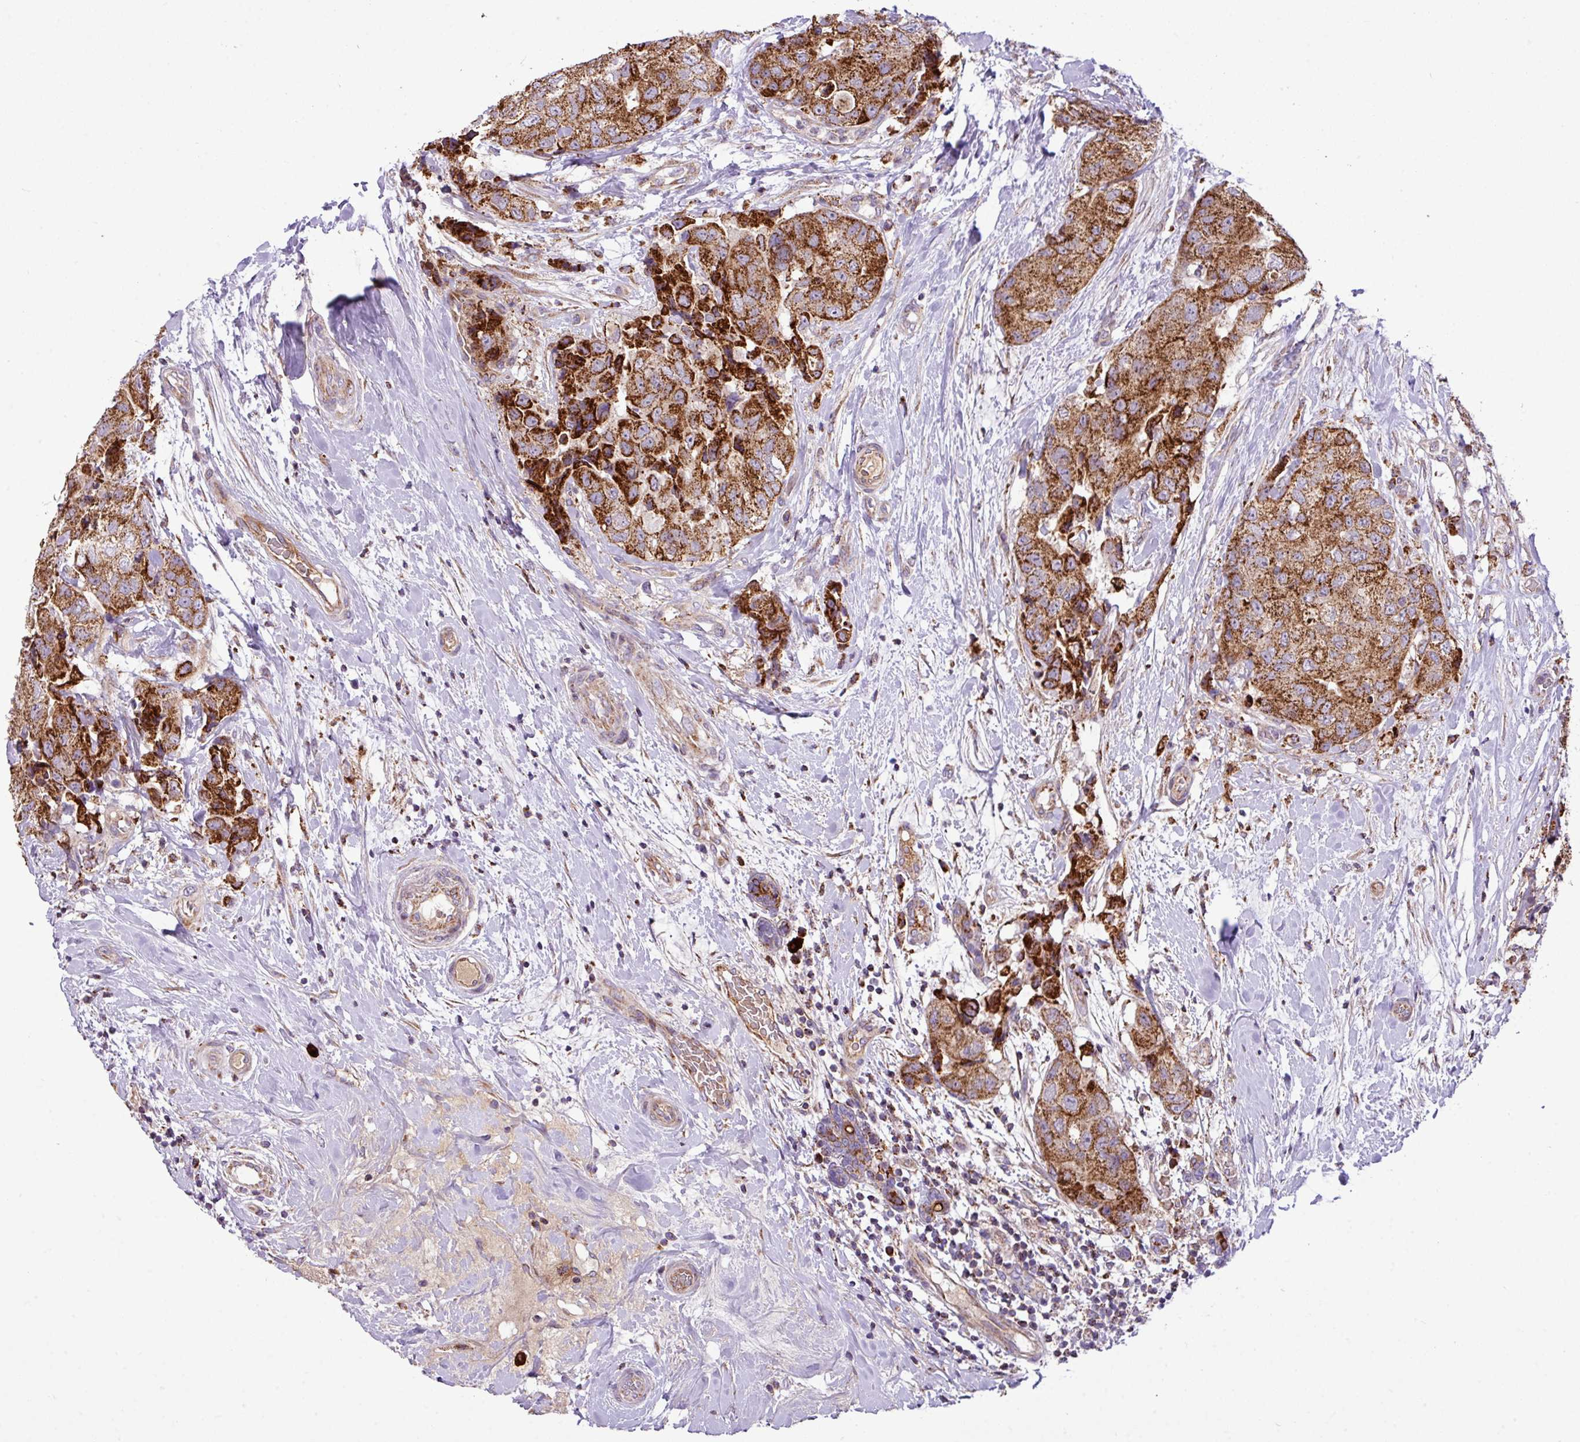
{"staining": {"intensity": "strong", "quantity": ">75%", "location": "cytoplasmic/membranous"}, "tissue": "breast cancer", "cell_type": "Tumor cells", "image_type": "cancer", "snomed": [{"axis": "morphology", "description": "Duct carcinoma"}, {"axis": "topography", "description": "Breast"}], "caption": "IHC of human invasive ductal carcinoma (breast) displays high levels of strong cytoplasmic/membranous staining in approximately >75% of tumor cells.", "gene": "ZNF569", "patient": {"sex": "female", "age": 62}}